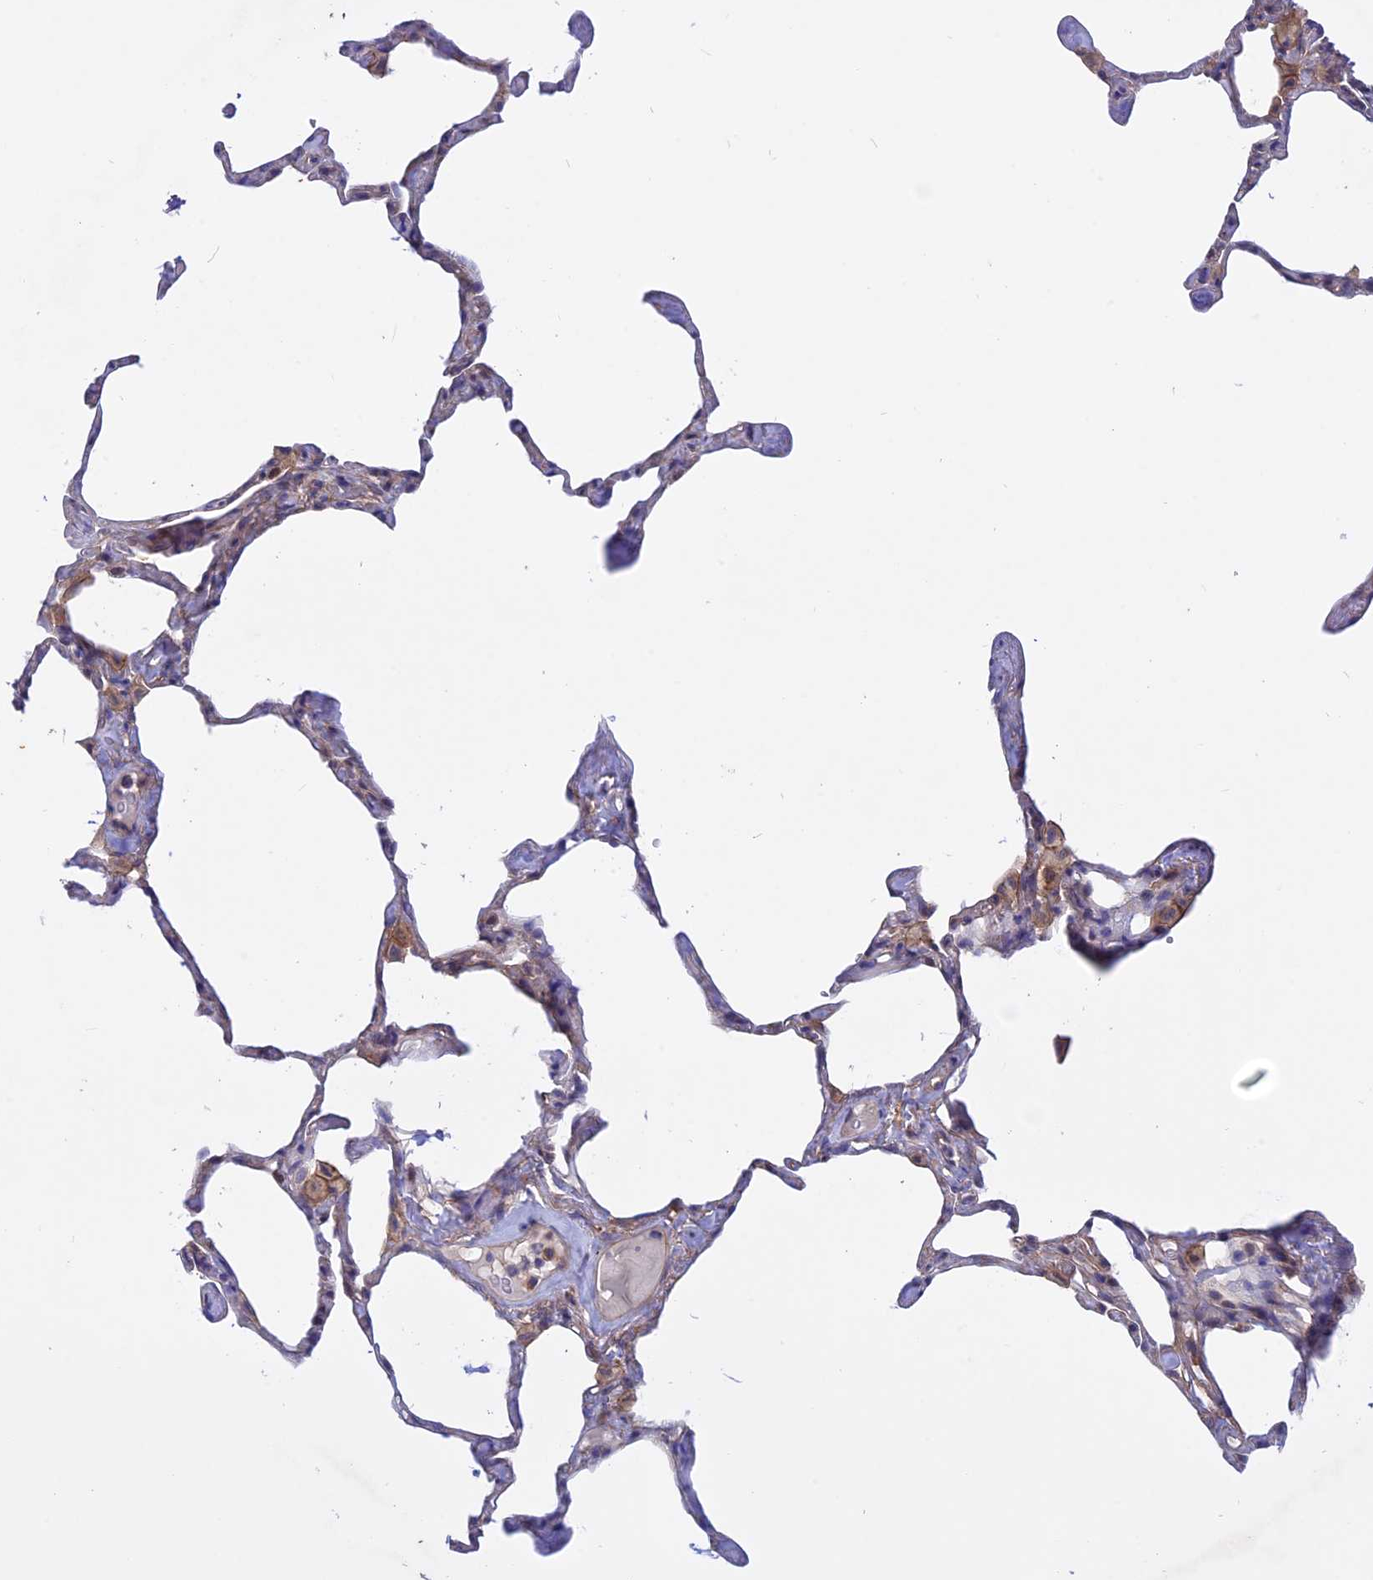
{"staining": {"intensity": "weak", "quantity": "<25%", "location": "cytoplasmic/membranous"}, "tissue": "lung", "cell_type": "Alveolar cells", "image_type": "normal", "snomed": [{"axis": "morphology", "description": "Normal tissue, NOS"}, {"axis": "topography", "description": "Lung"}], "caption": "This is a micrograph of immunohistochemistry staining of normal lung, which shows no staining in alveolar cells. (Brightfield microscopy of DAB (3,3'-diaminobenzidine) IHC at high magnification).", "gene": "HYCC1", "patient": {"sex": "male", "age": 65}}